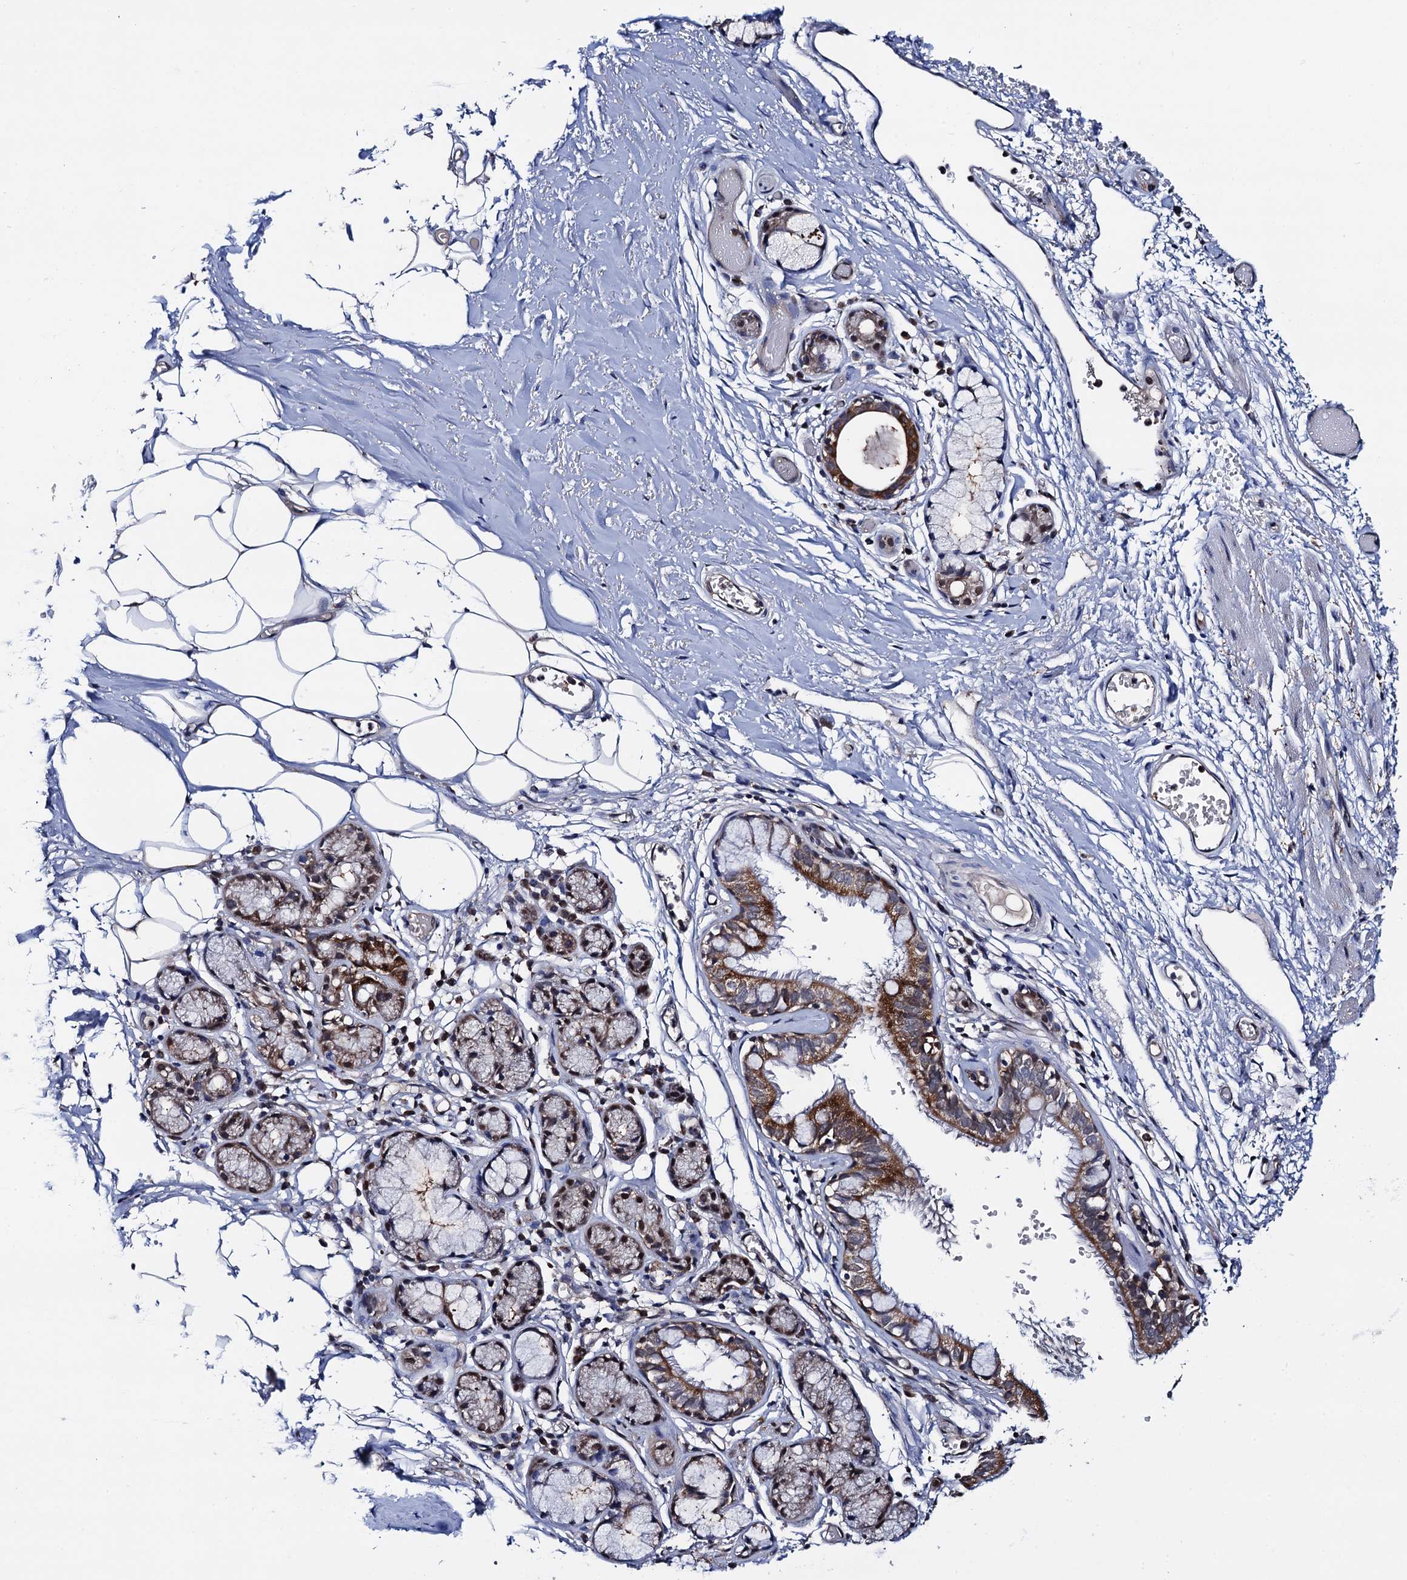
{"staining": {"intensity": "moderate", "quantity": ">75%", "location": "cytoplasmic/membranous"}, "tissue": "bronchus", "cell_type": "Respiratory epithelial cells", "image_type": "normal", "snomed": [{"axis": "morphology", "description": "Normal tissue, NOS"}, {"axis": "topography", "description": "Bronchus"}, {"axis": "topography", "description": "Lung"}], "caption": "Moderate cytoplasmic/membranous expression is appreciated in approximately >75% of respiratory epithelial cells in unremarkable bronchus.", "gene": "PTCD3", "patient": {"sex": "male", "age": 56}}